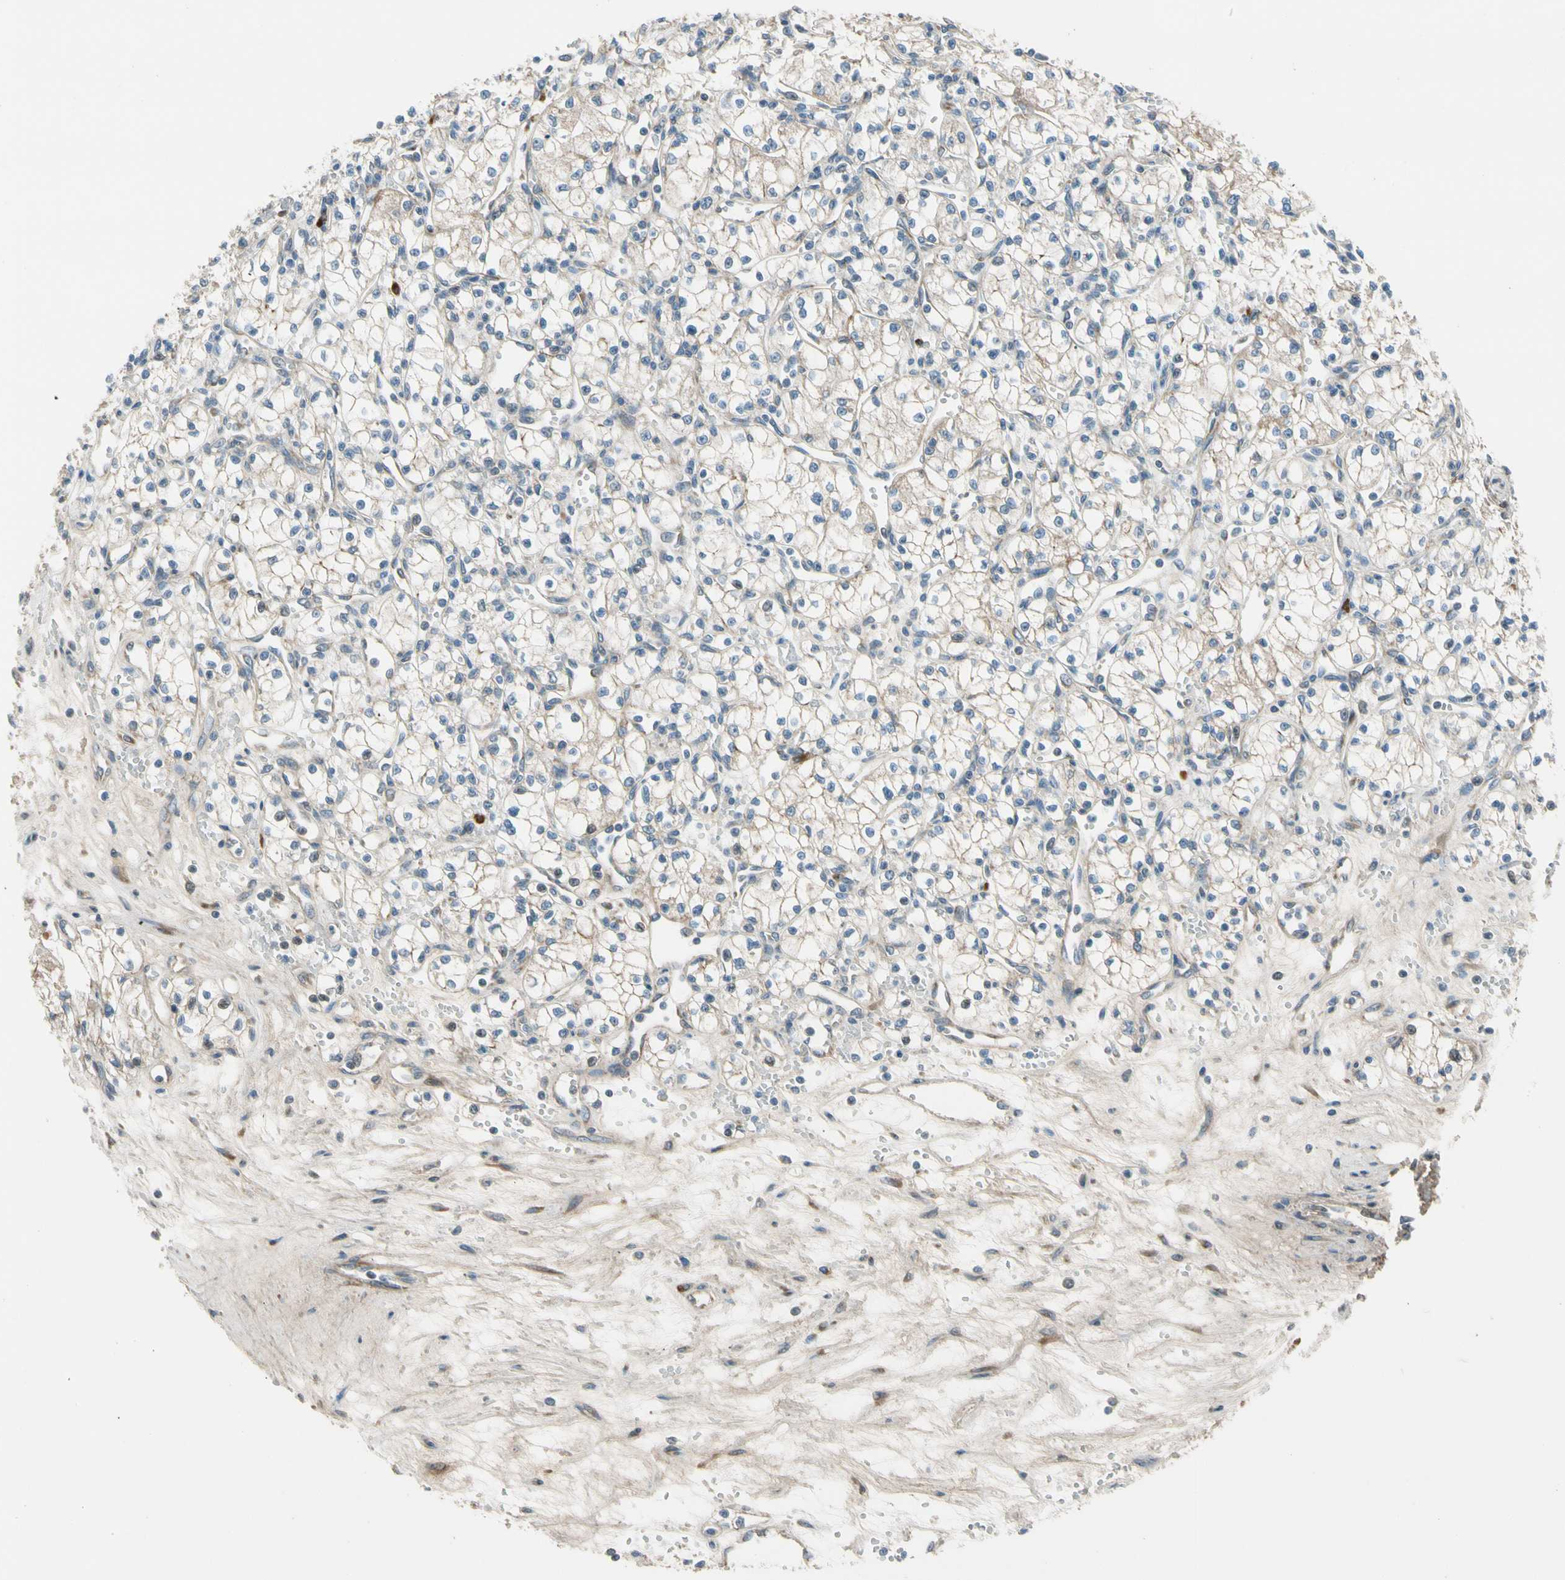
{"staining": {"intensity": "weak", "quantity": "<25%", "location": "cytoplasmic/membranous"}, "tissue": "renal cancer", "cell_type": "Tumor cells", "image_type": "cancer", "snomed": [{"axis": "morphology", "description": "Normal tissue, NOS"}, {"axis": "morphology", "description": "Adenocarcinoma, NOS"}, {"axis": "topography", "description": "Kidney"}], "caption": "A micrograph of adenocarcinoma (renal) stained for a protein reveals no brown staining in tumor cells.", "gene": "MST1R", "patient": {"sex": "male", "age": 59}}